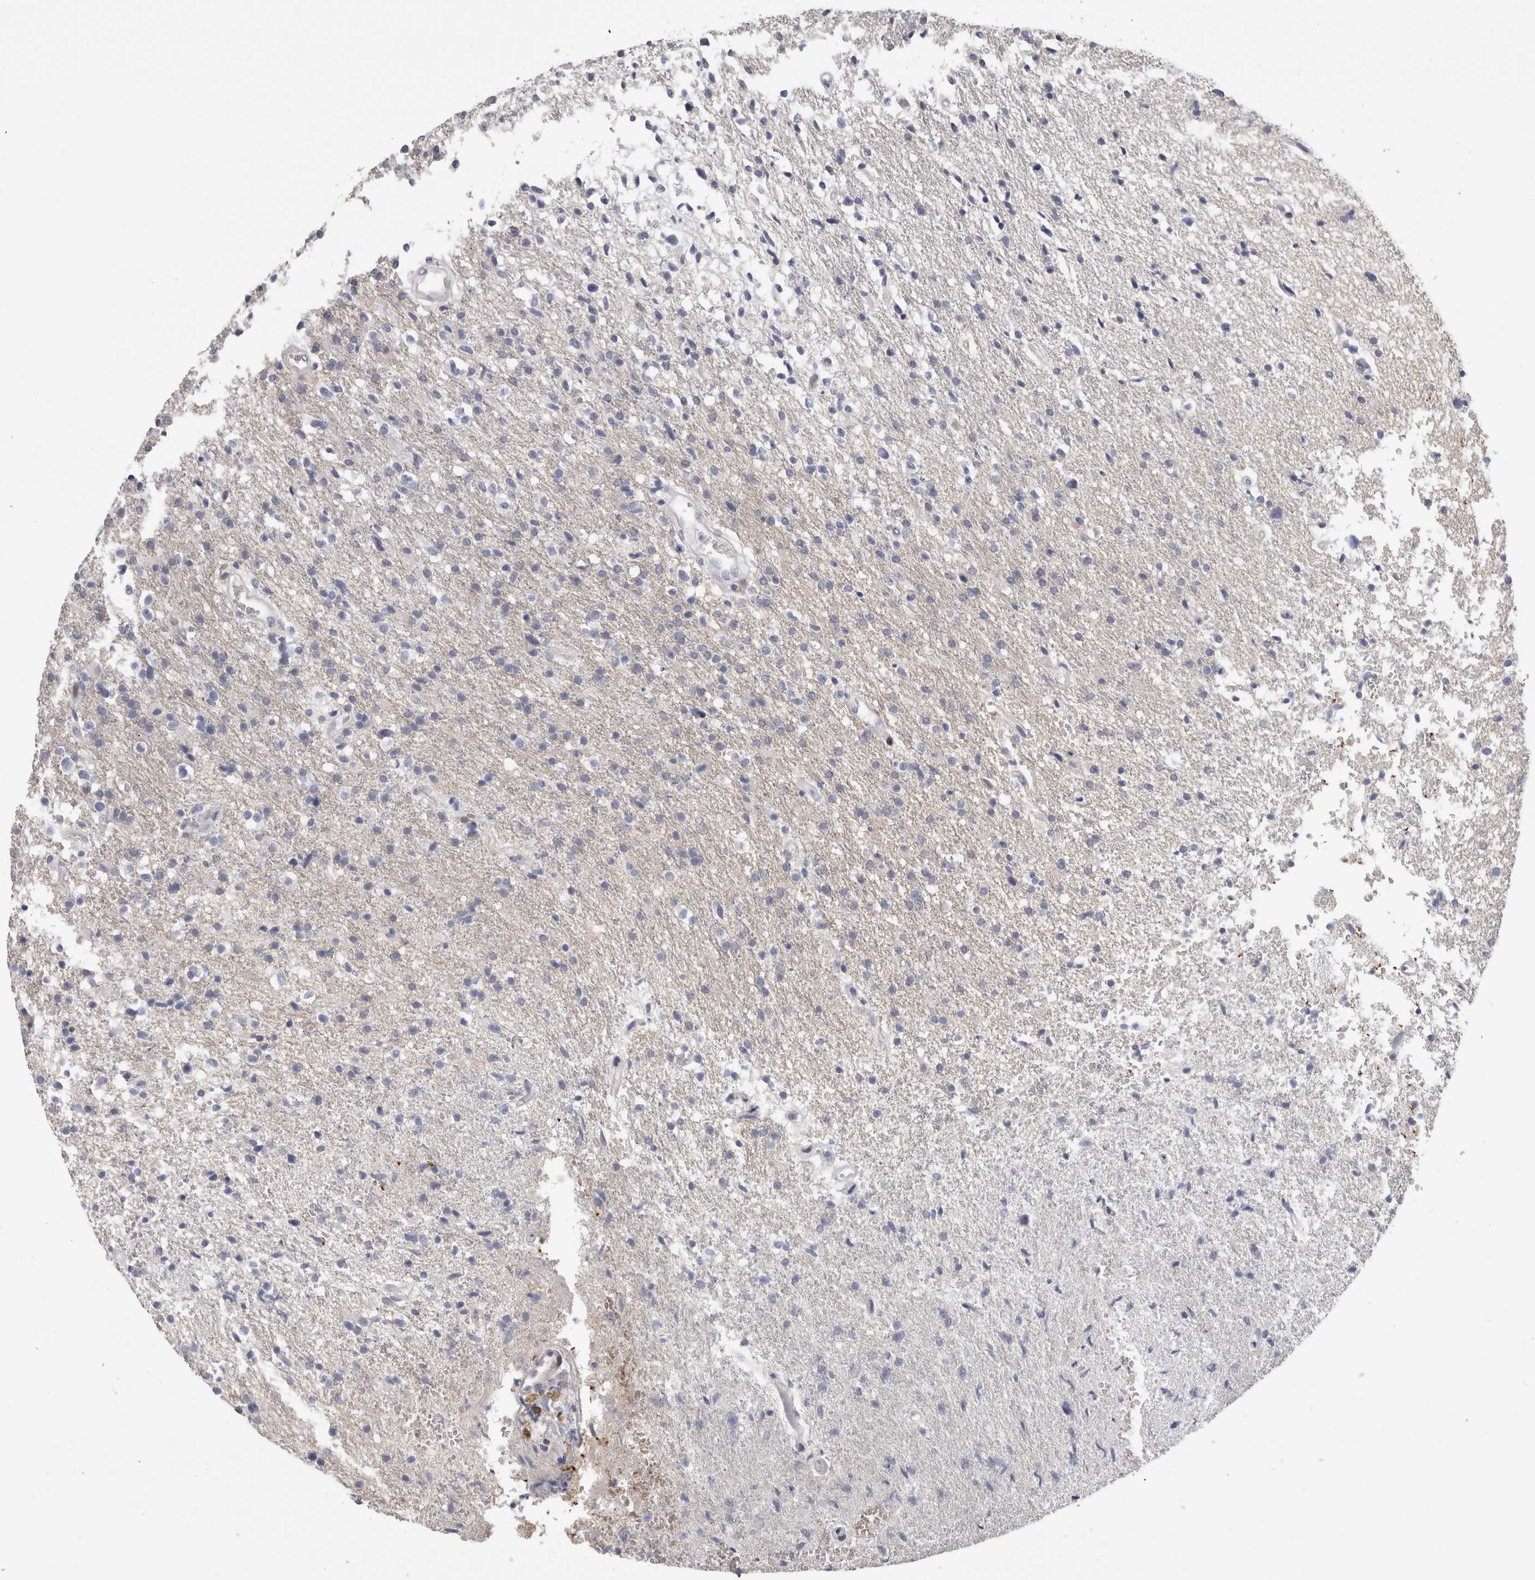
{"staining": {"intensity": "negative", "quantity": "none", "location": "none"}, "tissue": "glioma", "cell_type": "Tumor cells", "image_type": "cancer", "snomed": [{"axis": "morphology", "description": "Glioma, malignant, High grade"}, {"axis": "topography", "description": "Brain"}], "caption": "This histopathology image is of glioma stained with IHC to label a protein in brown with the nuclei are counter-stained blue. There is no expression in tumor cells.", "gene": "DMTN", "patient": {"sex": "male", "age": 72}}